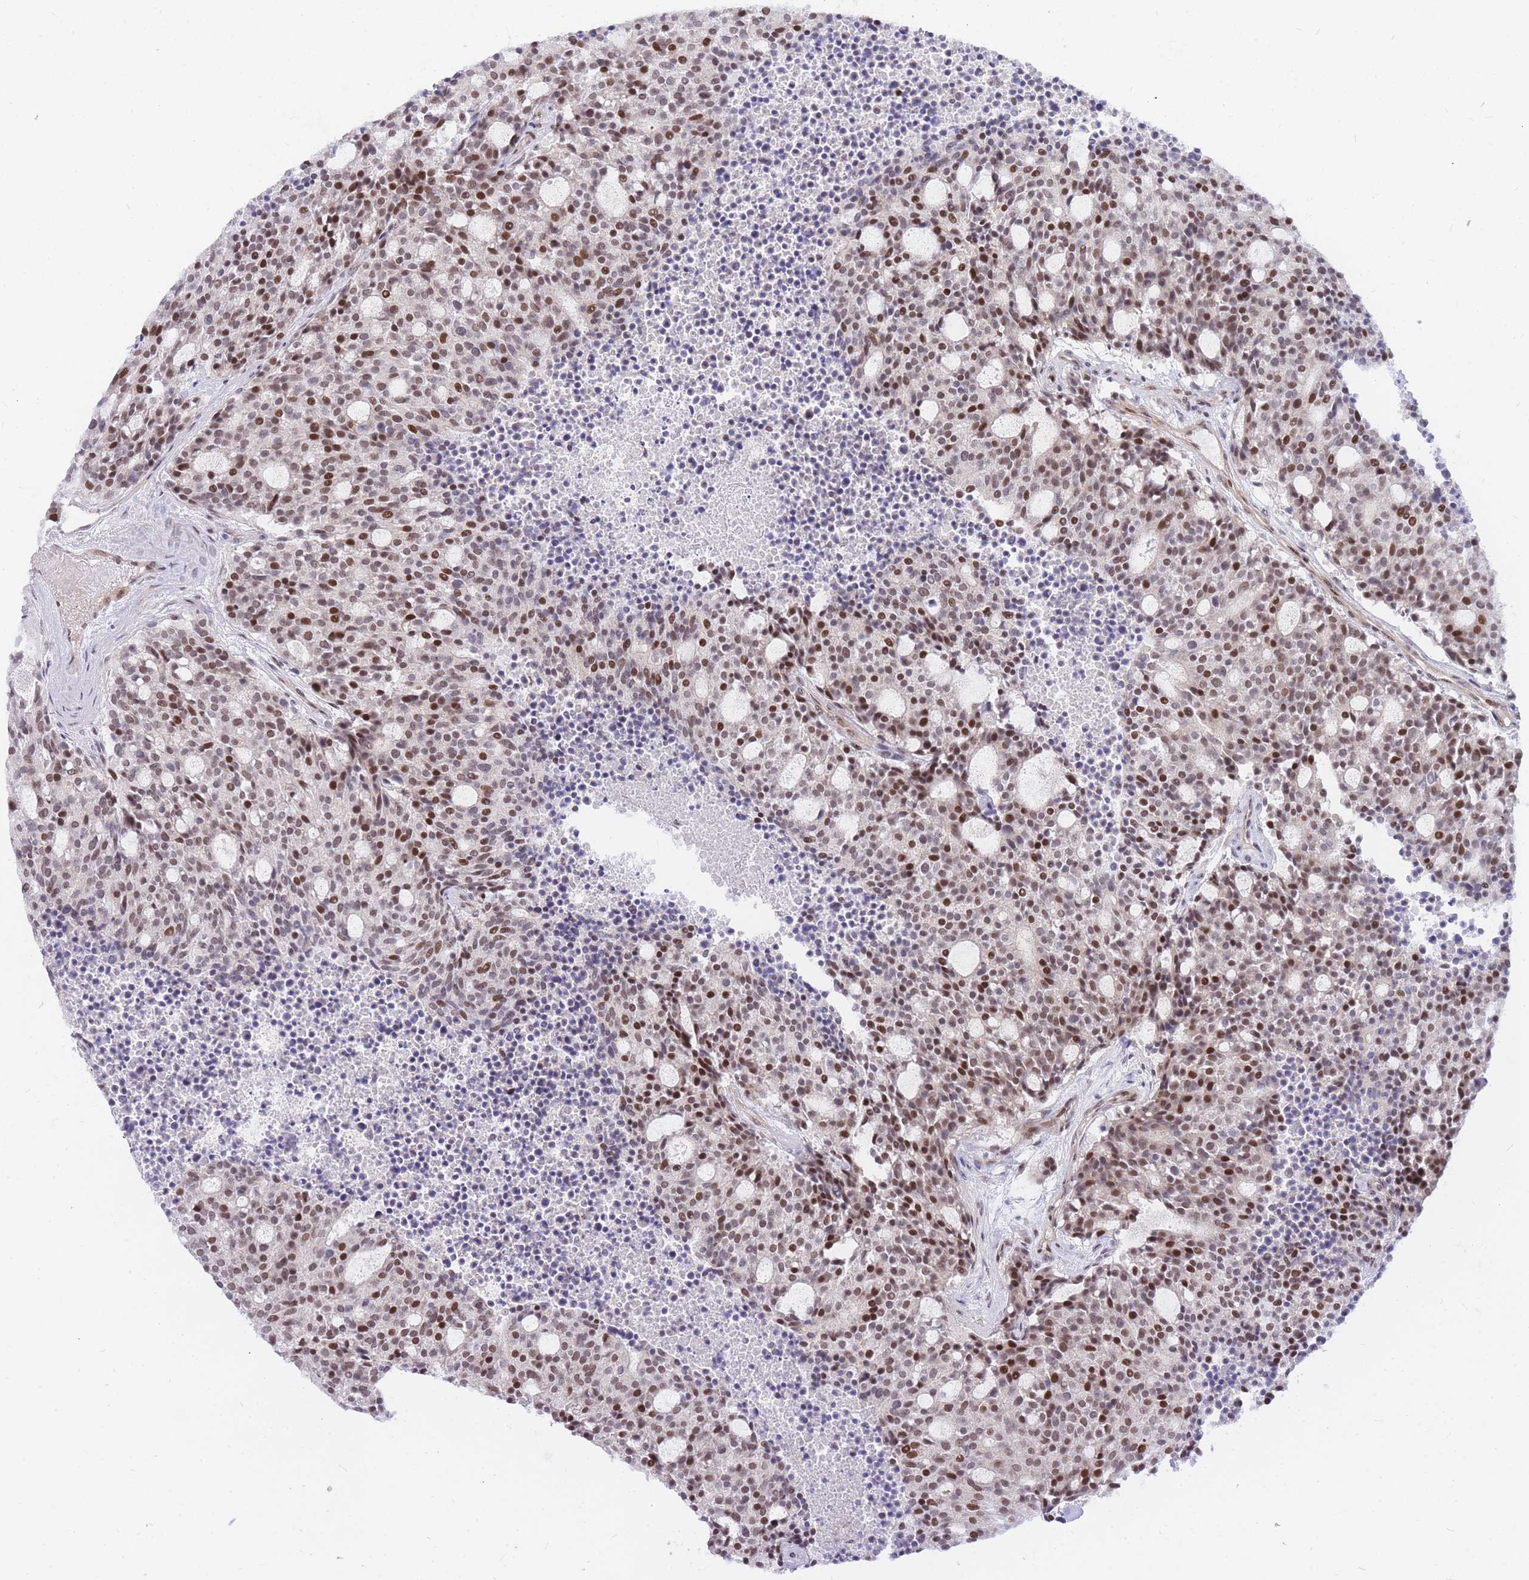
{"staining": {"intensity": "moderate", "quantity": ">75%", "location": "nuclear"}, "tissue": "carcinoid", "cell_type": "Tumor cells", "image_type": "cancer", "snomed": [{"axis": "morphology", "description": "Carcinoid, malignant, NOS"}, {"axis": "topography", "description": "Pancreas"}], "caption": "Immunohistochemistry (IHC) of carcinoid exhibits medium levels of moderate nuclear staining in approximately >75% of tumor cells.", "gene": "TLE2", "patient": {"sex": "female", "age": 54}}